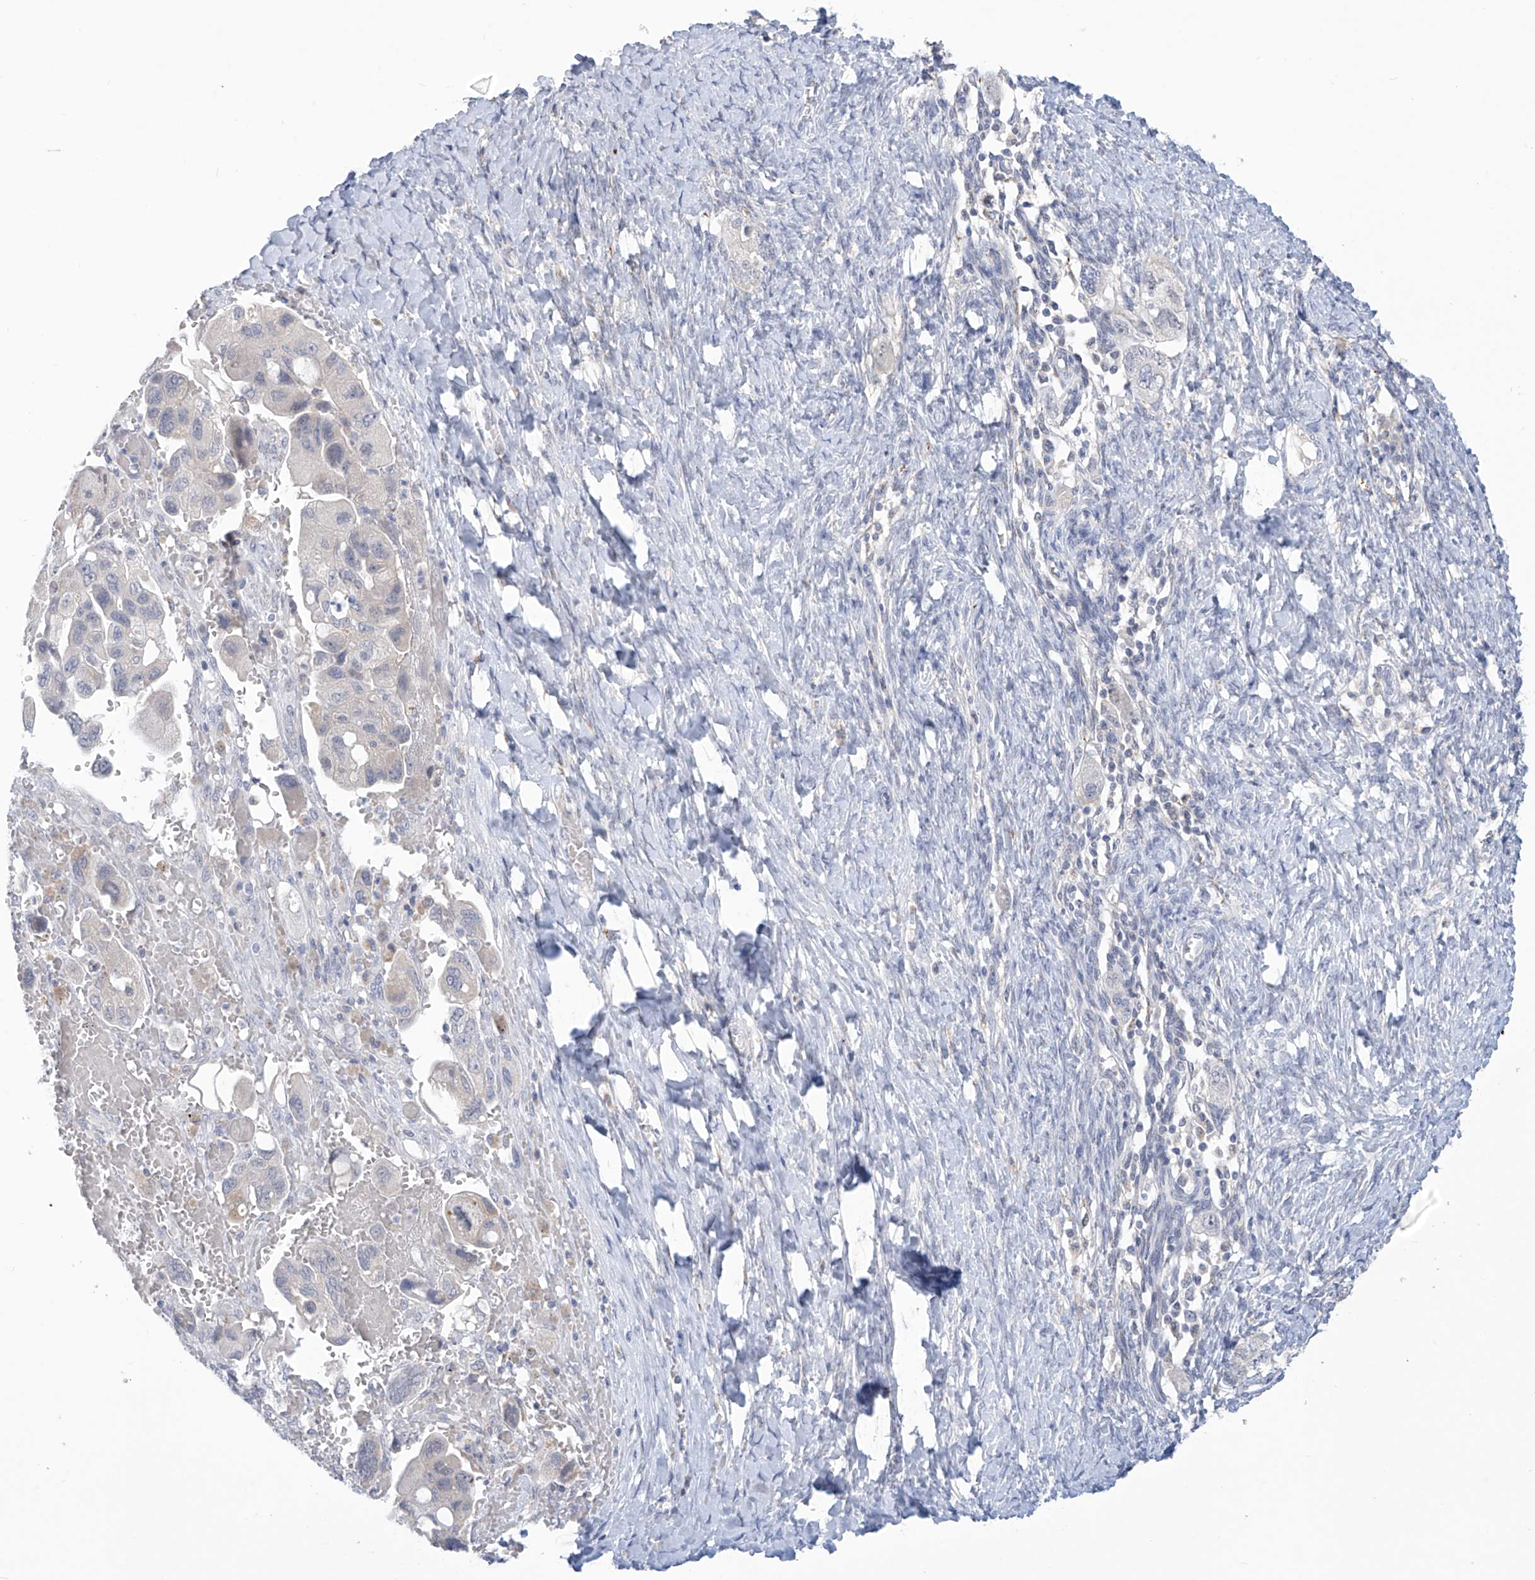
{"staining": {"intensity": "negative", "quantity": "none", "location": "none"}, "tissue": "ovarian cancer", "cell_type": "Tumor cells", "image_type": "cancer", "snomed": [{"axis": "morphology", "description": "Carcinoma, NOS"}, {"axis": "morphology", "description": "Cystadenocarcinoma, serous, NOS"}, {"axis": "topography", "description": "Ovary"}], "caption": "An immunohistochemistry (IHC) histopathology image of ovarian cancer is shown. There is no staining in tumor cells of ovarian cancer. (Brightfield microscopy of DAB immunohistochemistry (IHC) at high magnification).", "gene": "IBA57", "patient": {"sex": "female", "age": 69}}